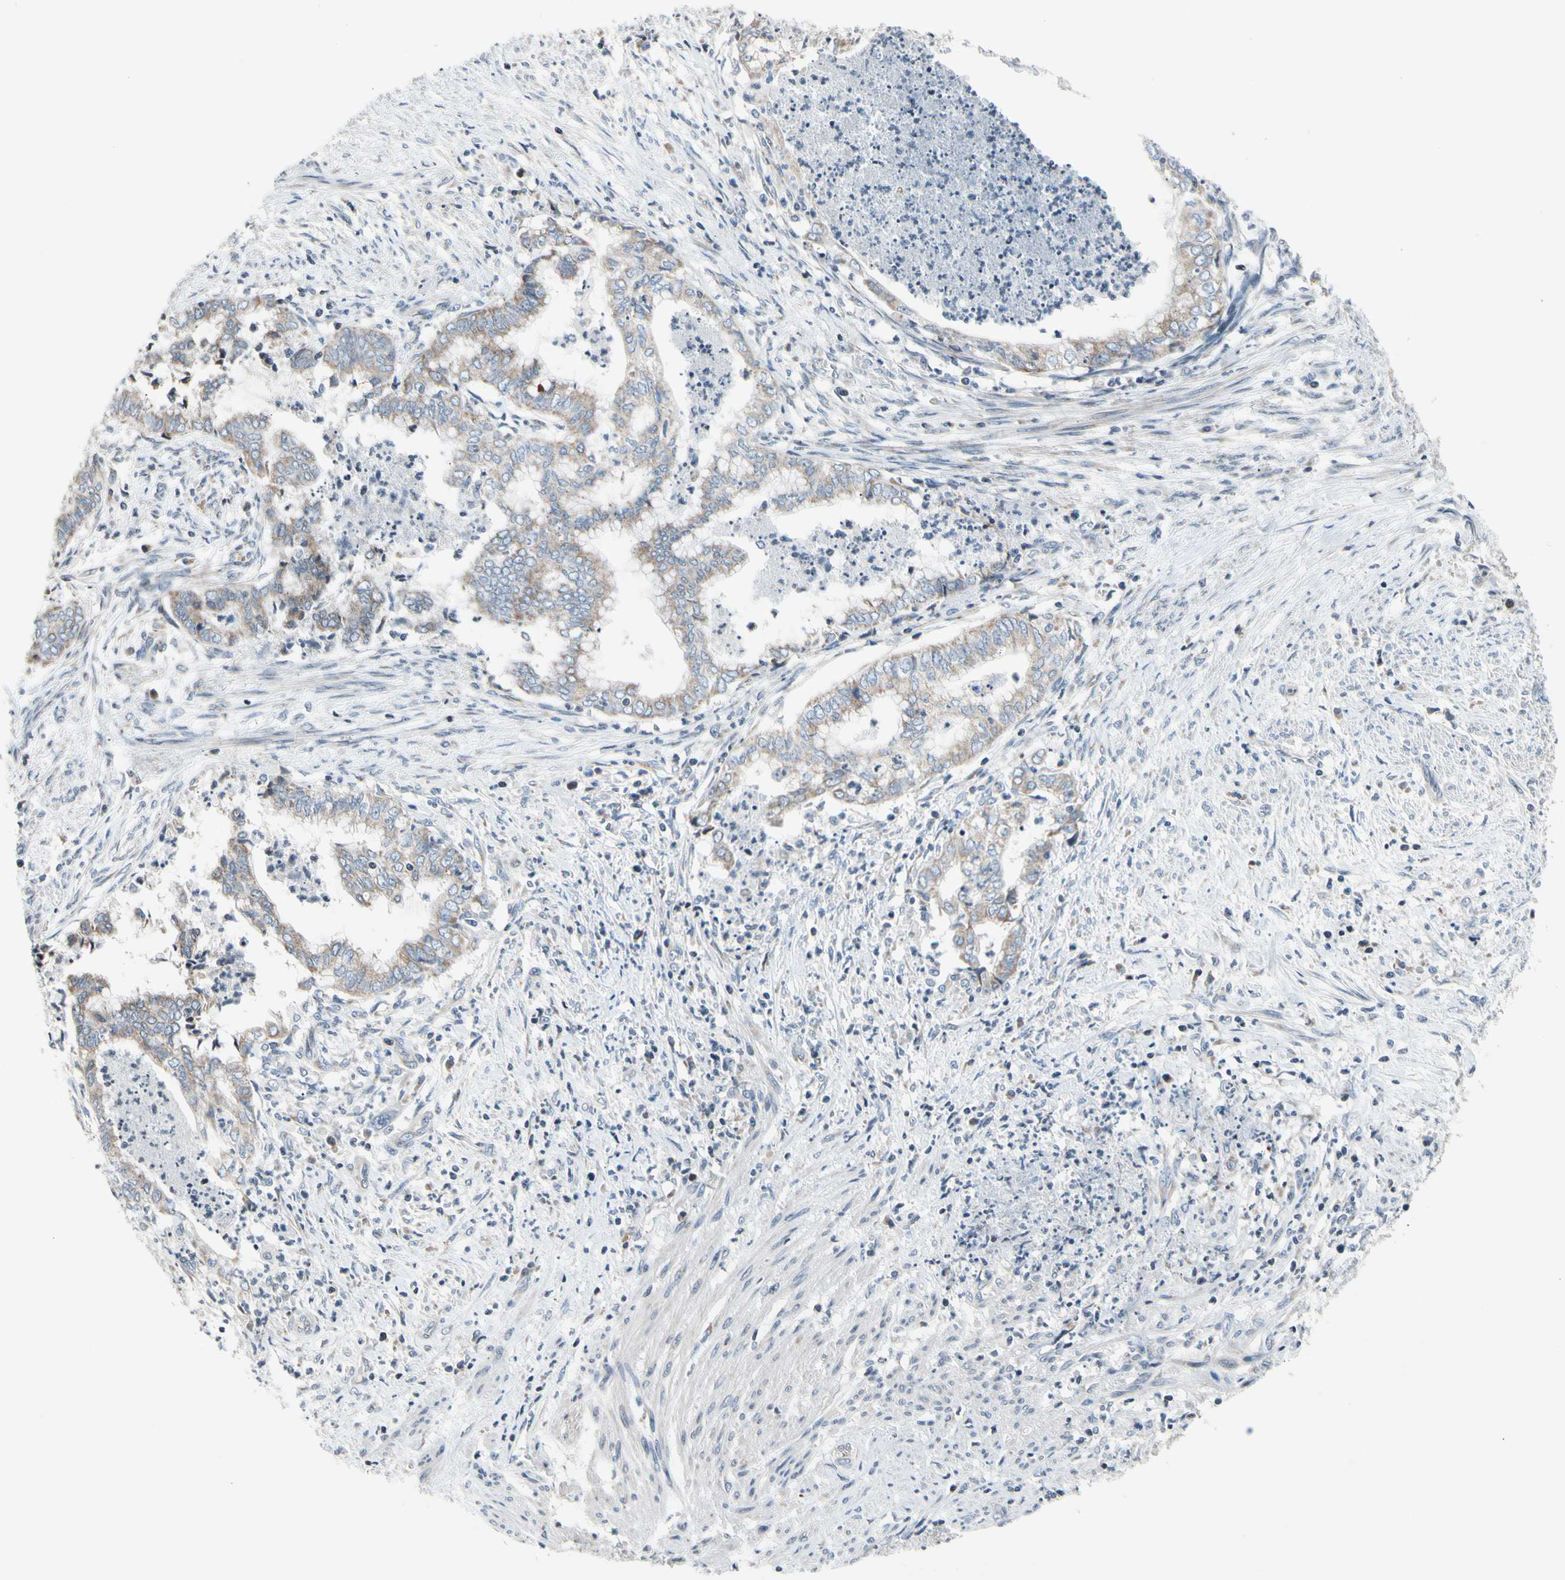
{"staining": {"intensity": "weak", "quantity": "25%-75%", "location": "cytoplasmic/membranous,nuclear"}, "tissue": "endometrial cancer", "cell_type": "Tumor cells", "image_type": "cancer", "snomed": [{"axis": "morphology", "description": "Necrosis, NOS"}, {"axis": "morphology", "description": "Adenocarcinoma, NOS"}, {"axis": "topography", "description": "Endometrium"}], "caption": "The micrograph demonstrates staining of endometrial cancer (adenocarcinoma), revealing weak cytoplasmic/membranous and nuclear protein staining (brown color) within tumor cells.", "gene": "SOX30", "patient": {"sex": "female", "age": 79}}